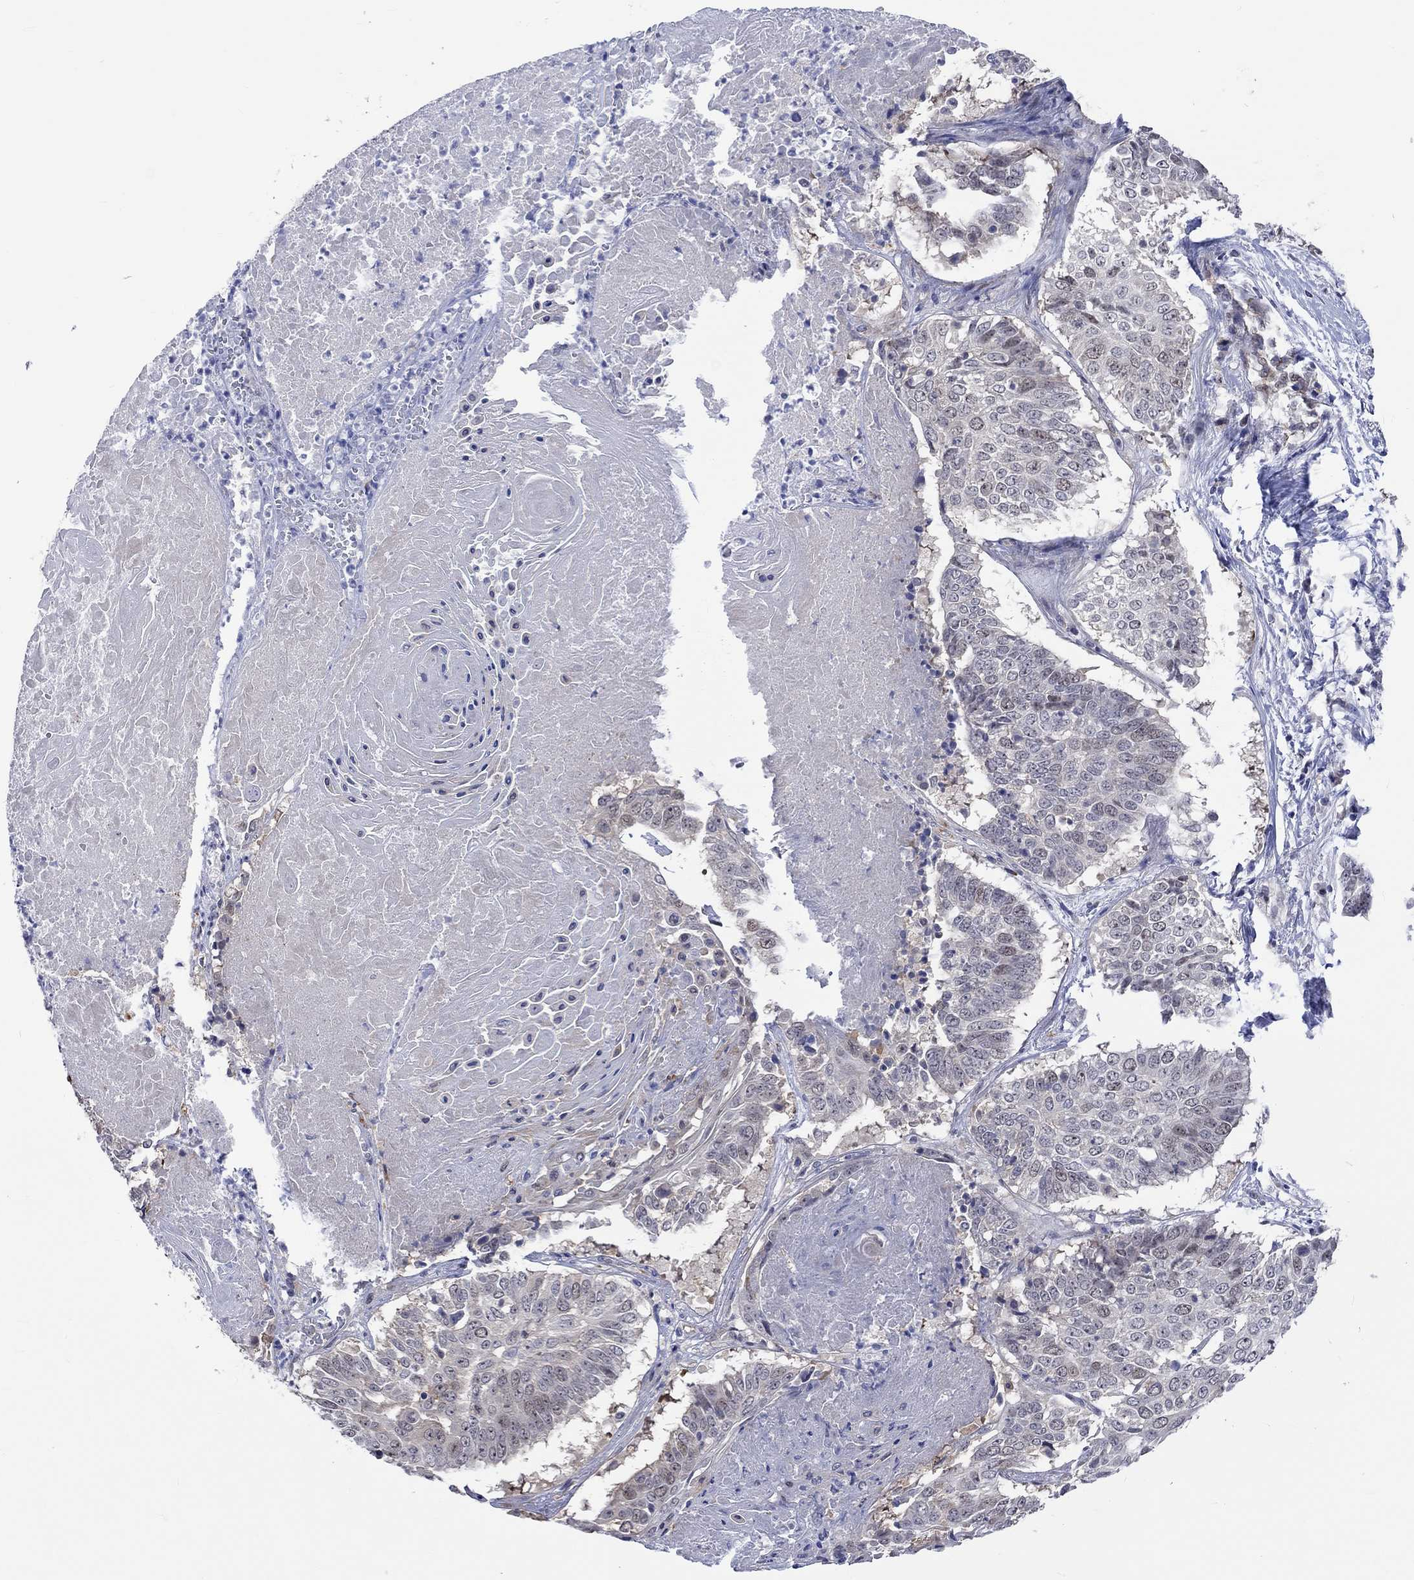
{"staining": {"intensity": "weak", "quantity": "<25%", "location": "nuclear"}, "tissue": "lung cancer", "cell_type": "Tumor cells", "image_type": "cancer", "snomed": [{"axis": "morphology", "description": "Squamous cell carcinoma, NOS"}, {"axis": "topography", "description": "Lung"}], "caption": "A micrograph of human lung cancer (squamous cell carcinoma) is negative for staining in tumor cells.", "gene": "E2F8", "patient": {"sex": "male", "age": 64}}